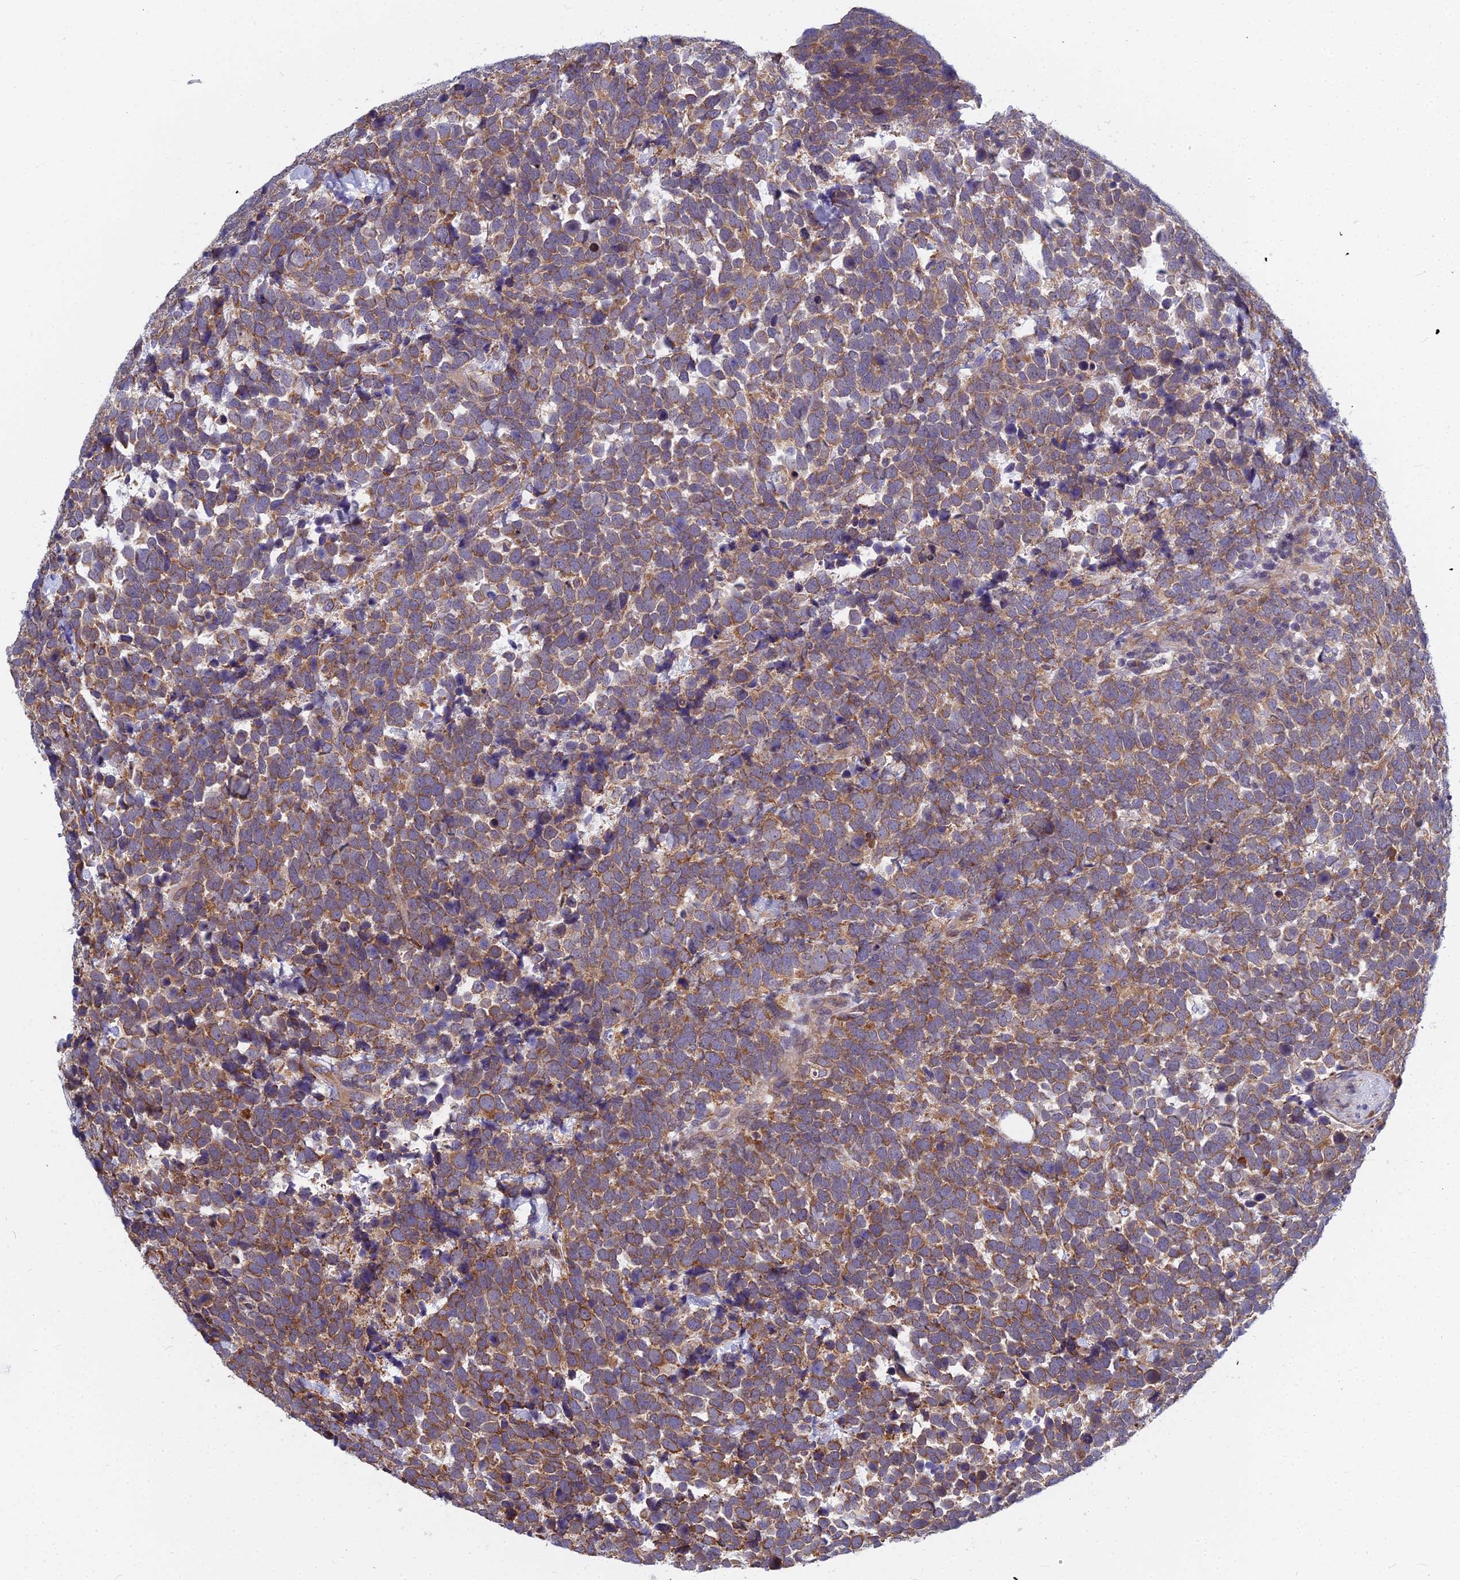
{"staining": {"intensity": "moderate", "quantity": ">75%", "location": "cytoplasmic/membranous"}, "tissue": "urothelial cancer", "cell_type": "Tumor cells", "image_type": "cancer", "snomed": [{"axis": "morphology", "description": "Urothelial carcinoma, High grade"}, {"axis": "topography", "description": "Urinary bladder"}], "caption": "Immunohistochemical staining of human urothelial carcinoma (high-grade) demonstrates medium levels of moderate cytoplasmic/membranous protein expression in approximately >75% of tumor cells.", "gene": "KIAA1143", "patient": {"sex": "female", "age": 82}}